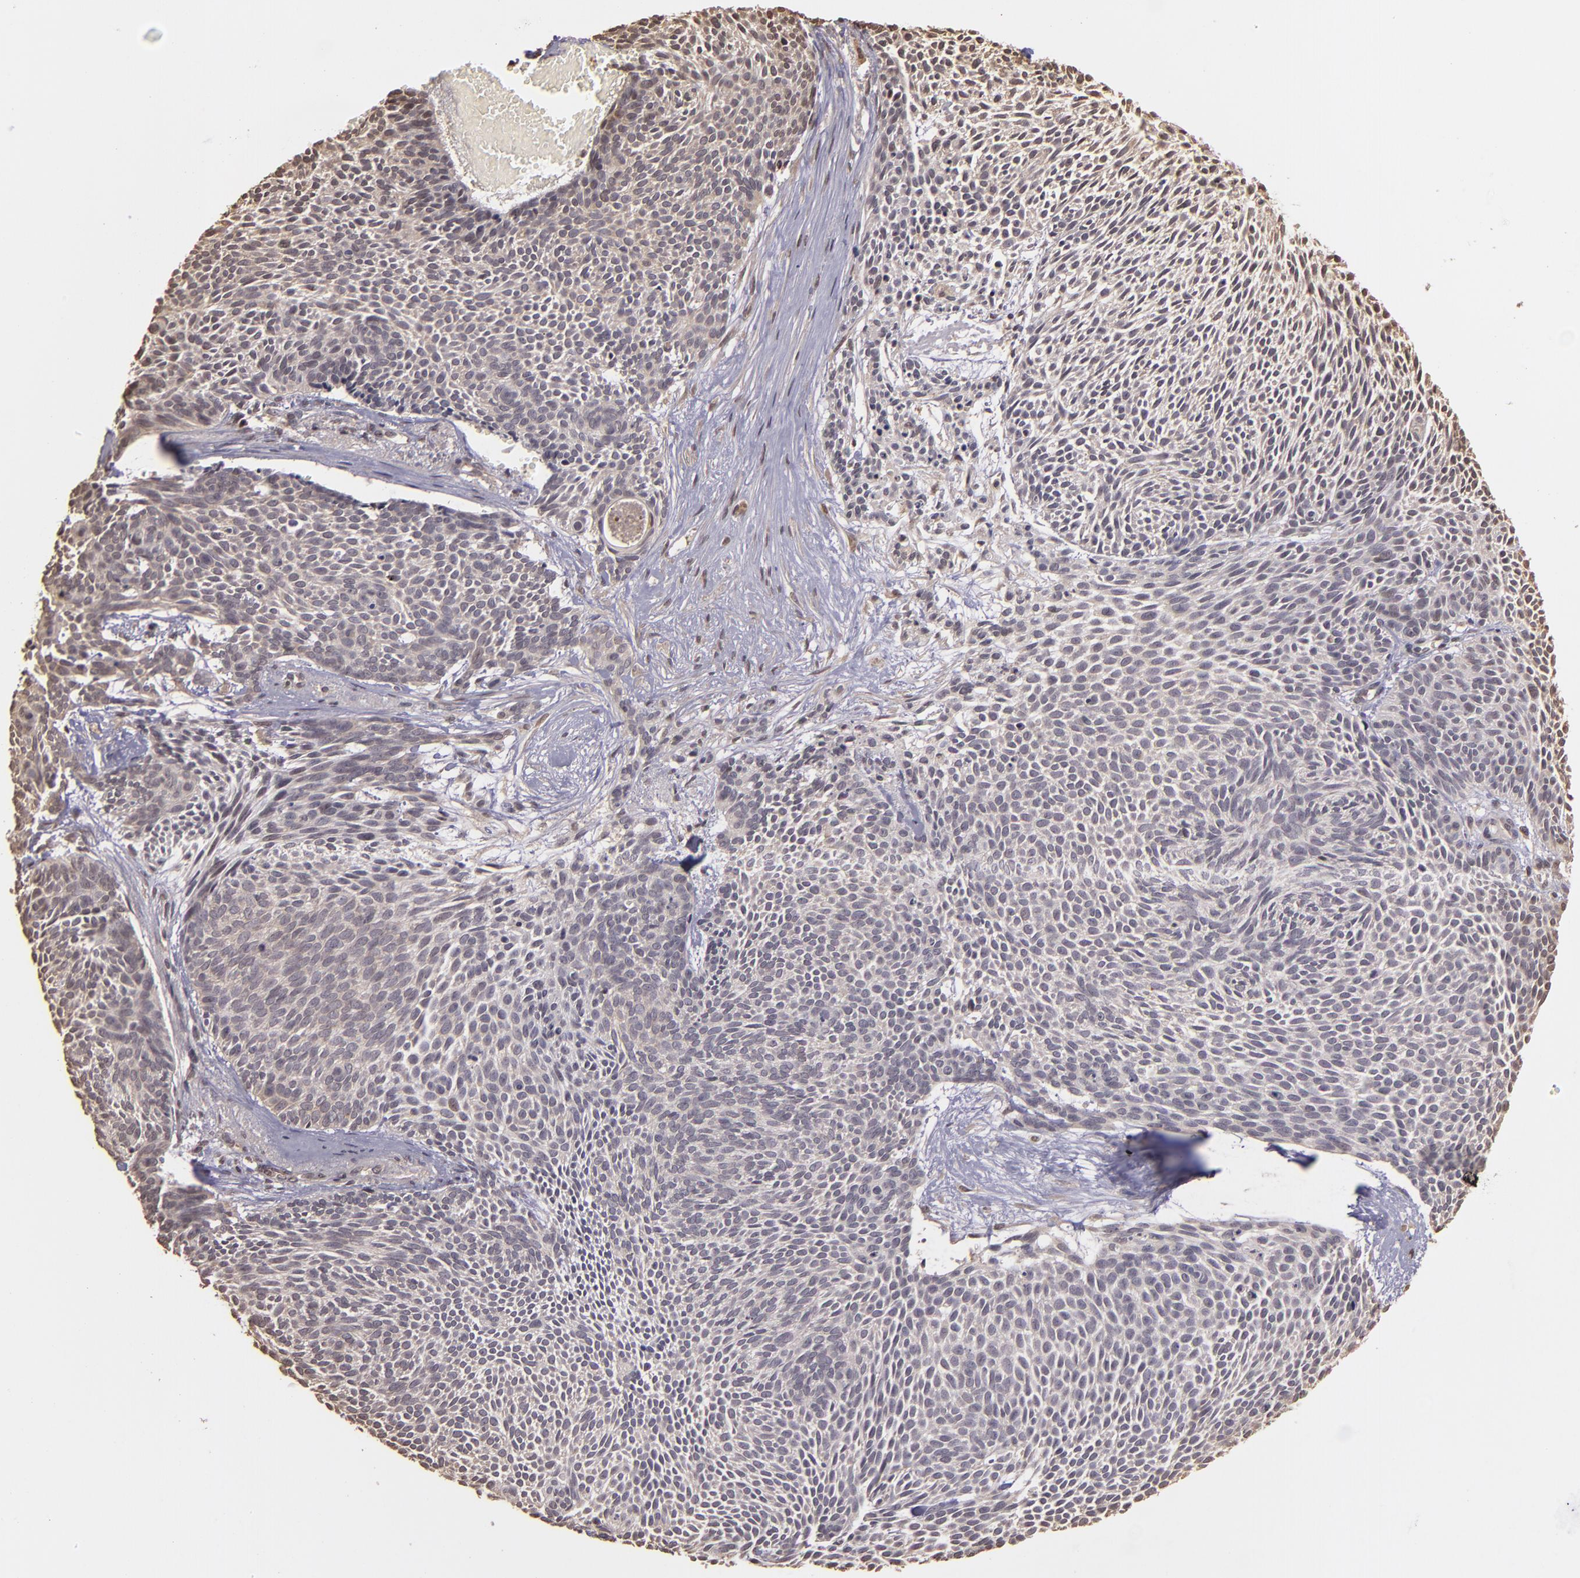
{"staining": {"intensity": "negative", "quantity": "none", "location": "none"}, "tissue": "skin cancer", "cell_type": "Tumor cells", "image_type": "cancer", "snomed": [{"axis": "morphology", "description": "Basal cell carcinoma"}, {"axis": "topography", "description": "Skin"}], "caption": "Human skin basal cell carcinoma stained for a protein using IHC exhibits no staining in tumor cells.", "gene": "ARPC2", "patient": {"sex": "male", "age": 84}}